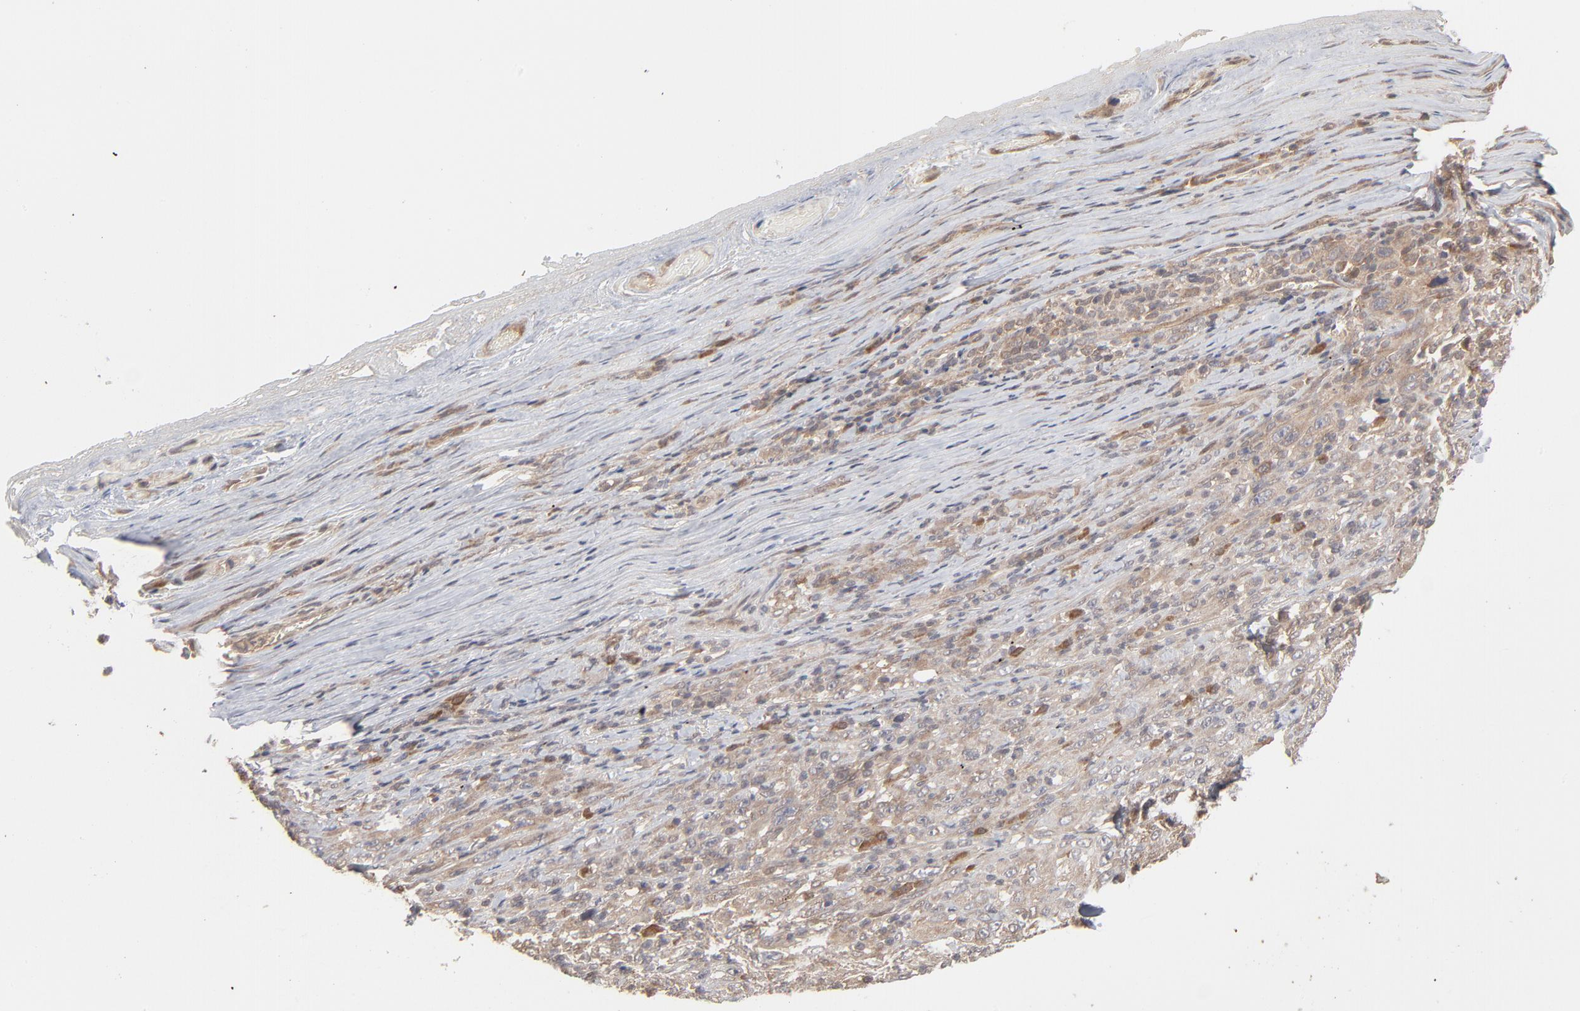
{"staining": {"intensity": "weak", "quantity": ">75%", "location": "cytoplasmic/membranous"}, "tissue": "melanoma", "cell_type": "Tumor cells", "image_type": "cancer", "snomed": [{"axis": "morphology", "description": "Malignant melanoma, Metastatic site"}, {"axis": "topography", "description": "Skin"}], "caption": "Brown immunohistochemical staining in human melanoma reveals weak cytoplasmic/membranous staining in about >75% of tumor cells.", "gene": "SCFD1", "patient": {"sex": "female", "age": 56}}